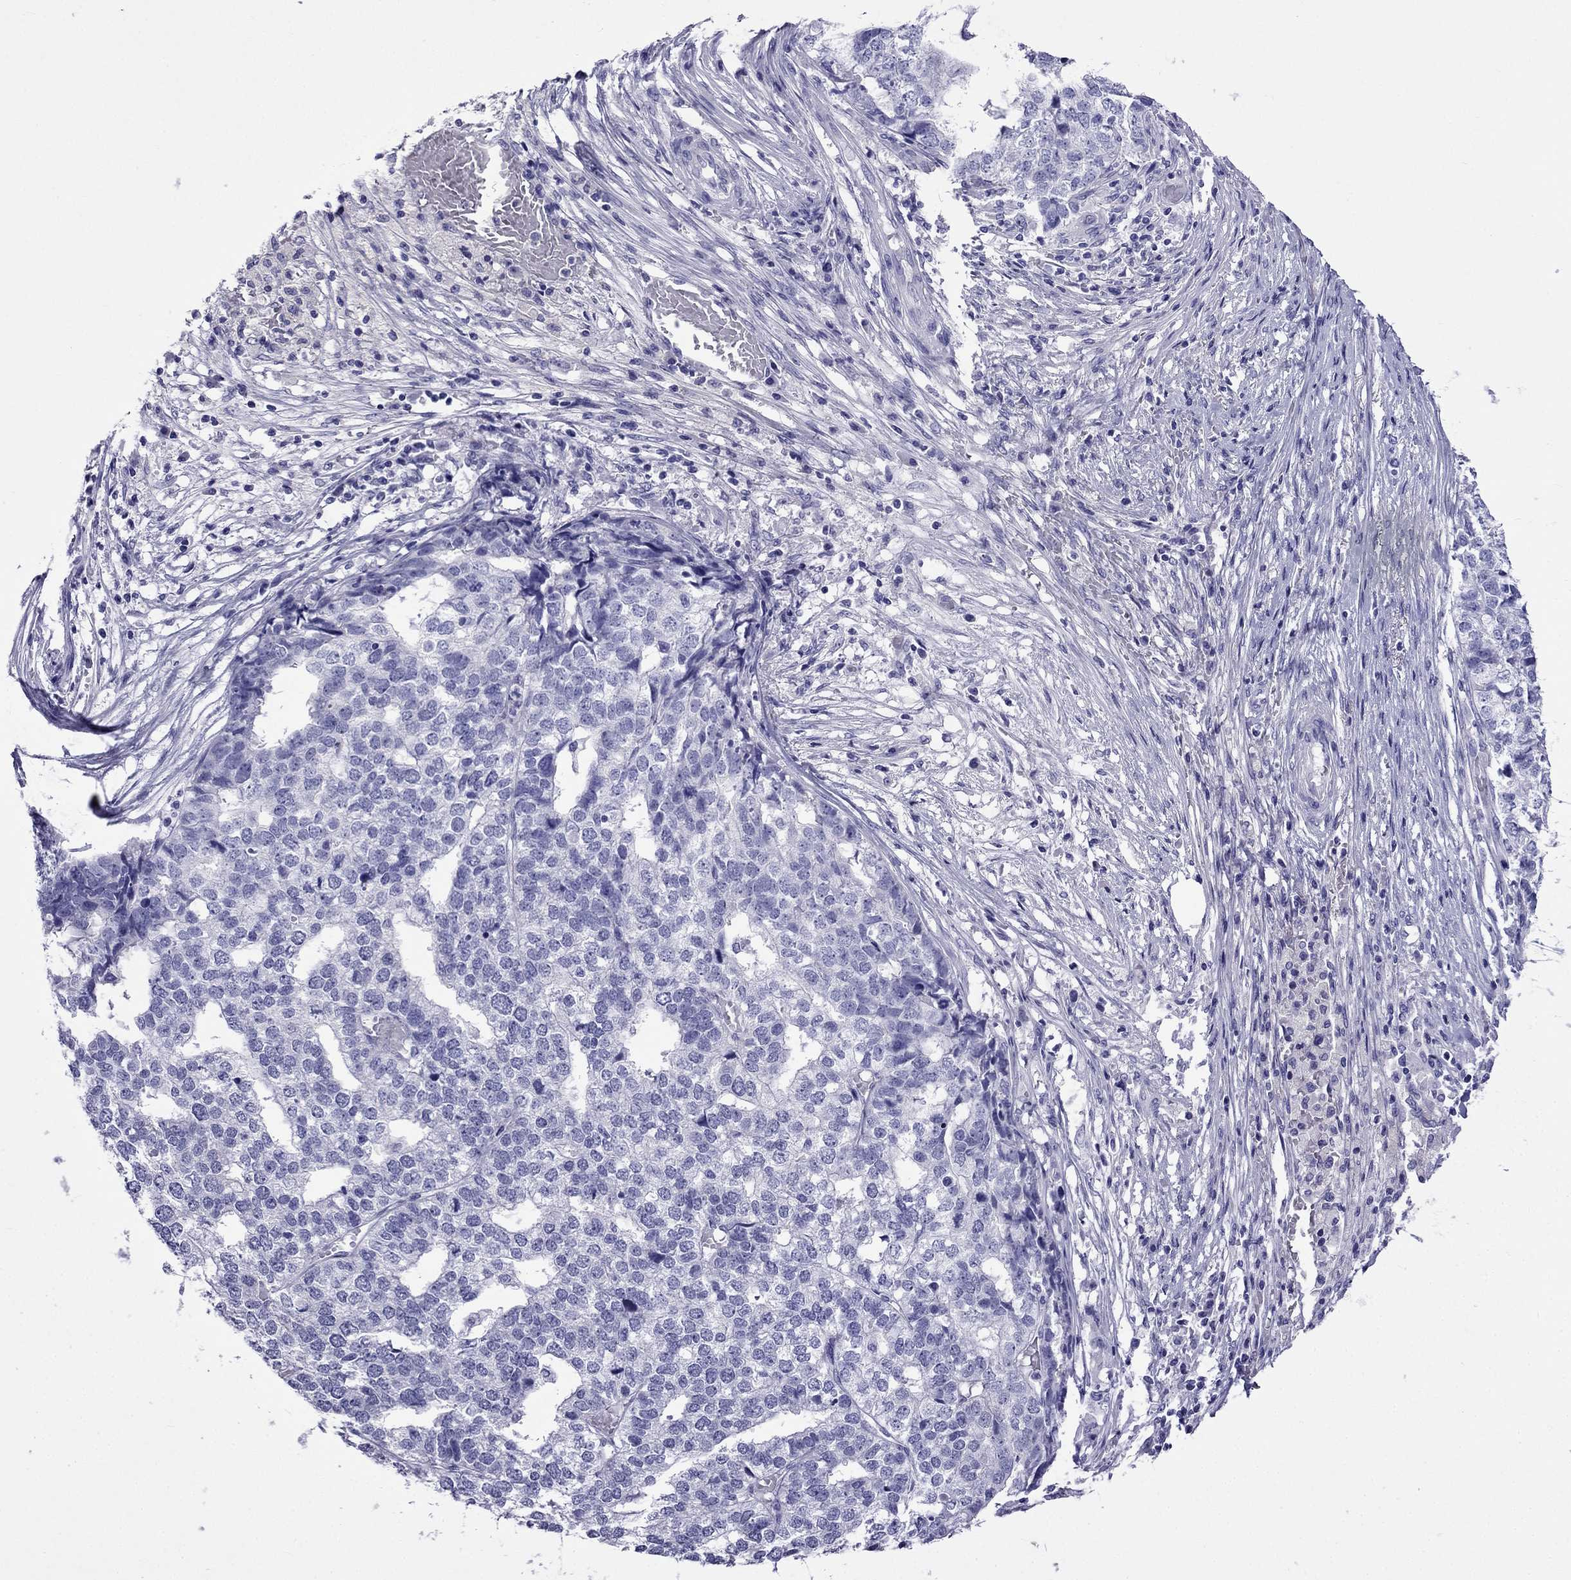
{"staining": {"intensity": "negative", "quantity": "none", "location": "none"}, "tissue": "stomach cancer", "cell_type": "Tumor cells", "image_type": "cancer", "snomed": [{"axis": "morphology", "description": "Adenocarcinoma, NOS"}, {"axis": "topography", "description": "Stomach"}], "caption": "A high-resolution histopathology image shows immunohistochemistry (IHC) staining of stomach cancer, which demonstrates no significant positivity in tumor cells. (Brightfield microscopy of DAB immunohistochemistry at high magnification).", "gene": "ARR3", "patient": {"sex": "male", "age": 69}}